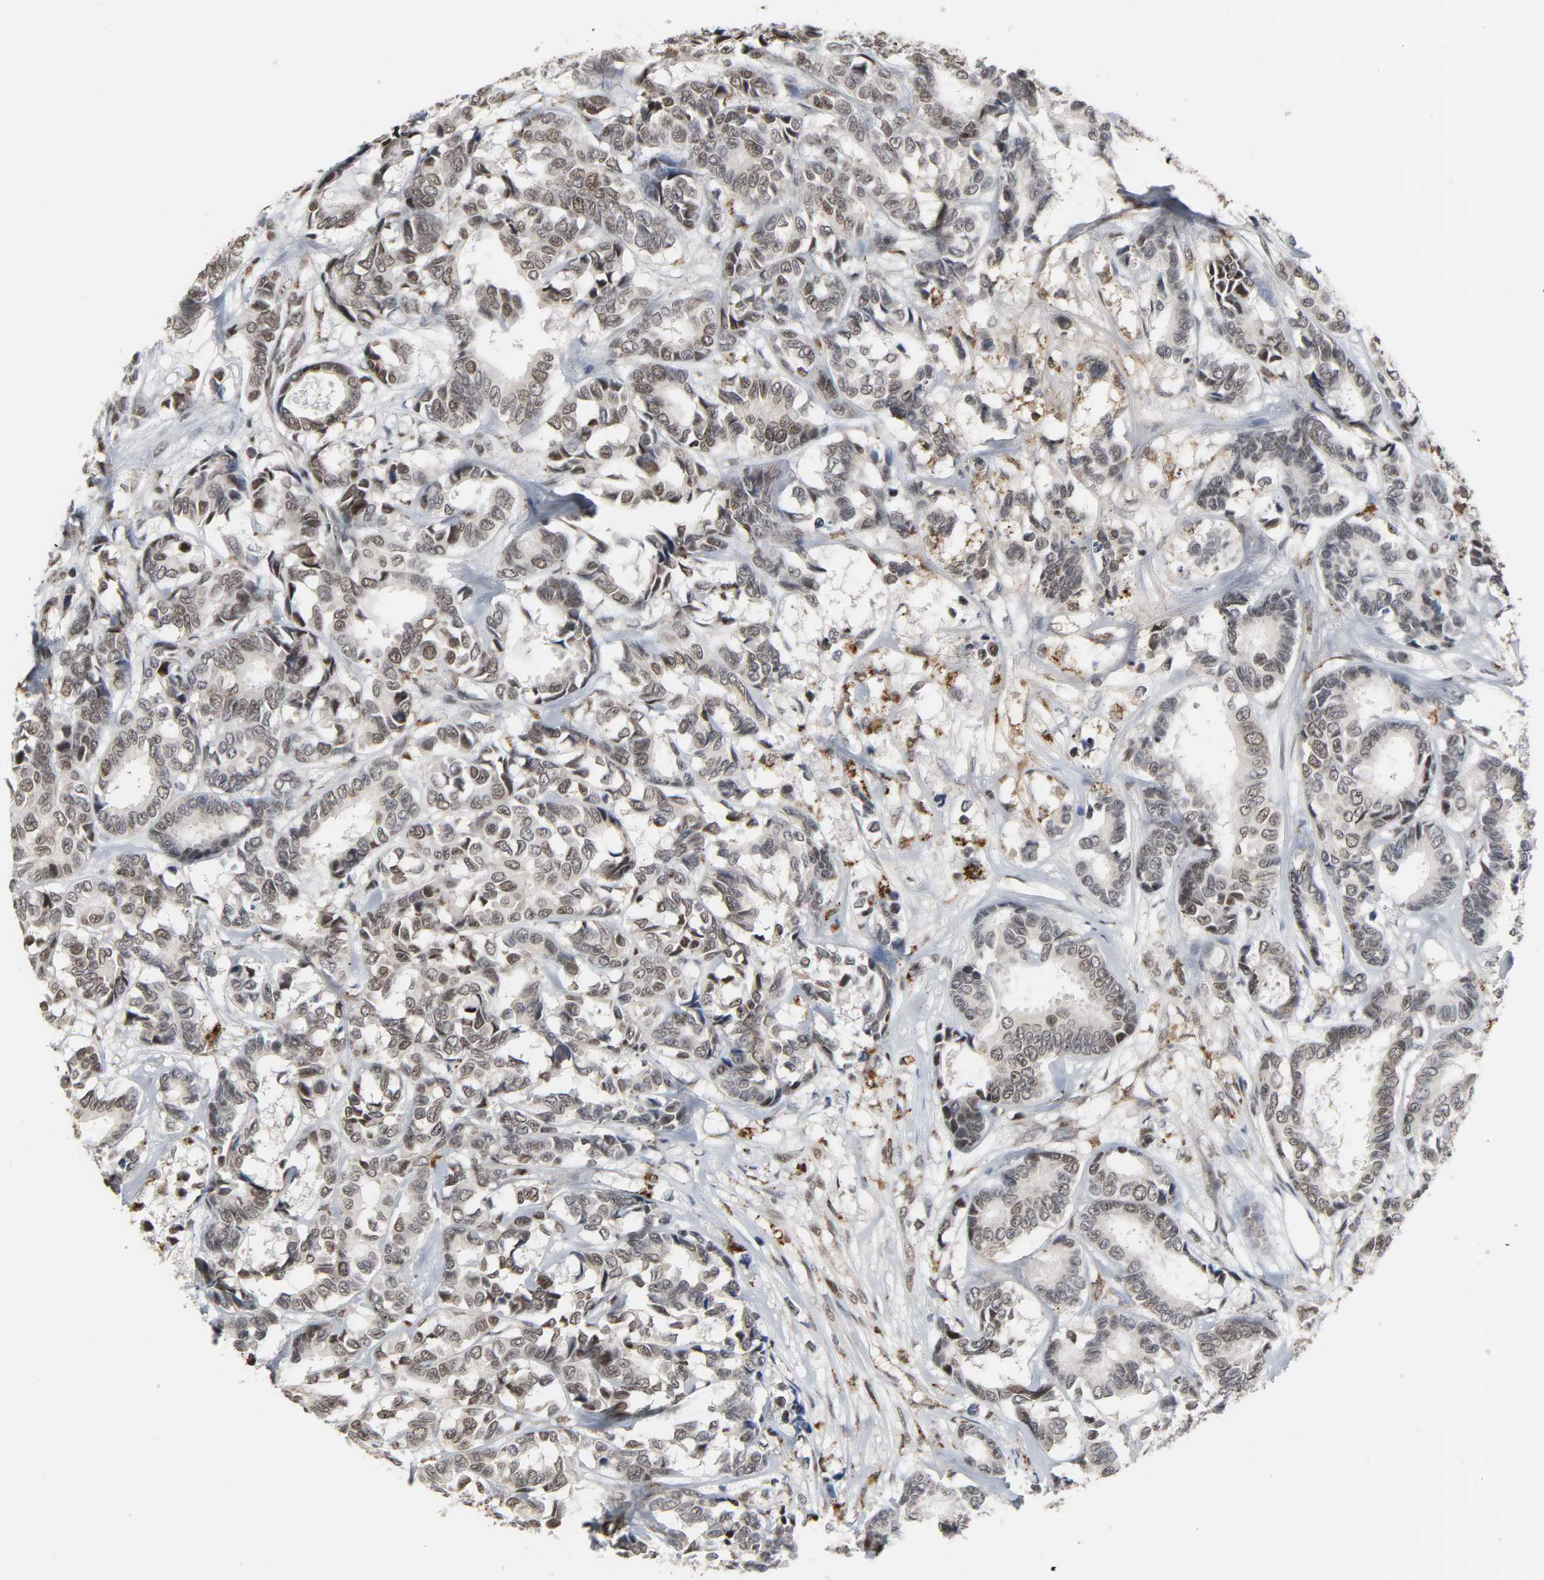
{"staining": {"intensity": "weak", "quantity": "<25%", "location": "nuclear"}, "tissue": "breast cancer", "cell_type": "Tumor cells", "image_type": "cancer", "snomed": [{"axis": "morphology", "description": "Duct carcinoma"}, {"axis": "topography", "description": "Breast"}], "caption": "Tumor cells are negative for brown protein staining in breast intraductal carcinoma. (Stains: DAB IHC with hematoxylin counter stain, Microscopy: brightfield microscopy at high magnification).", "gene": "DAZAP1", "patient": {"sex": "female", "age": 87}}